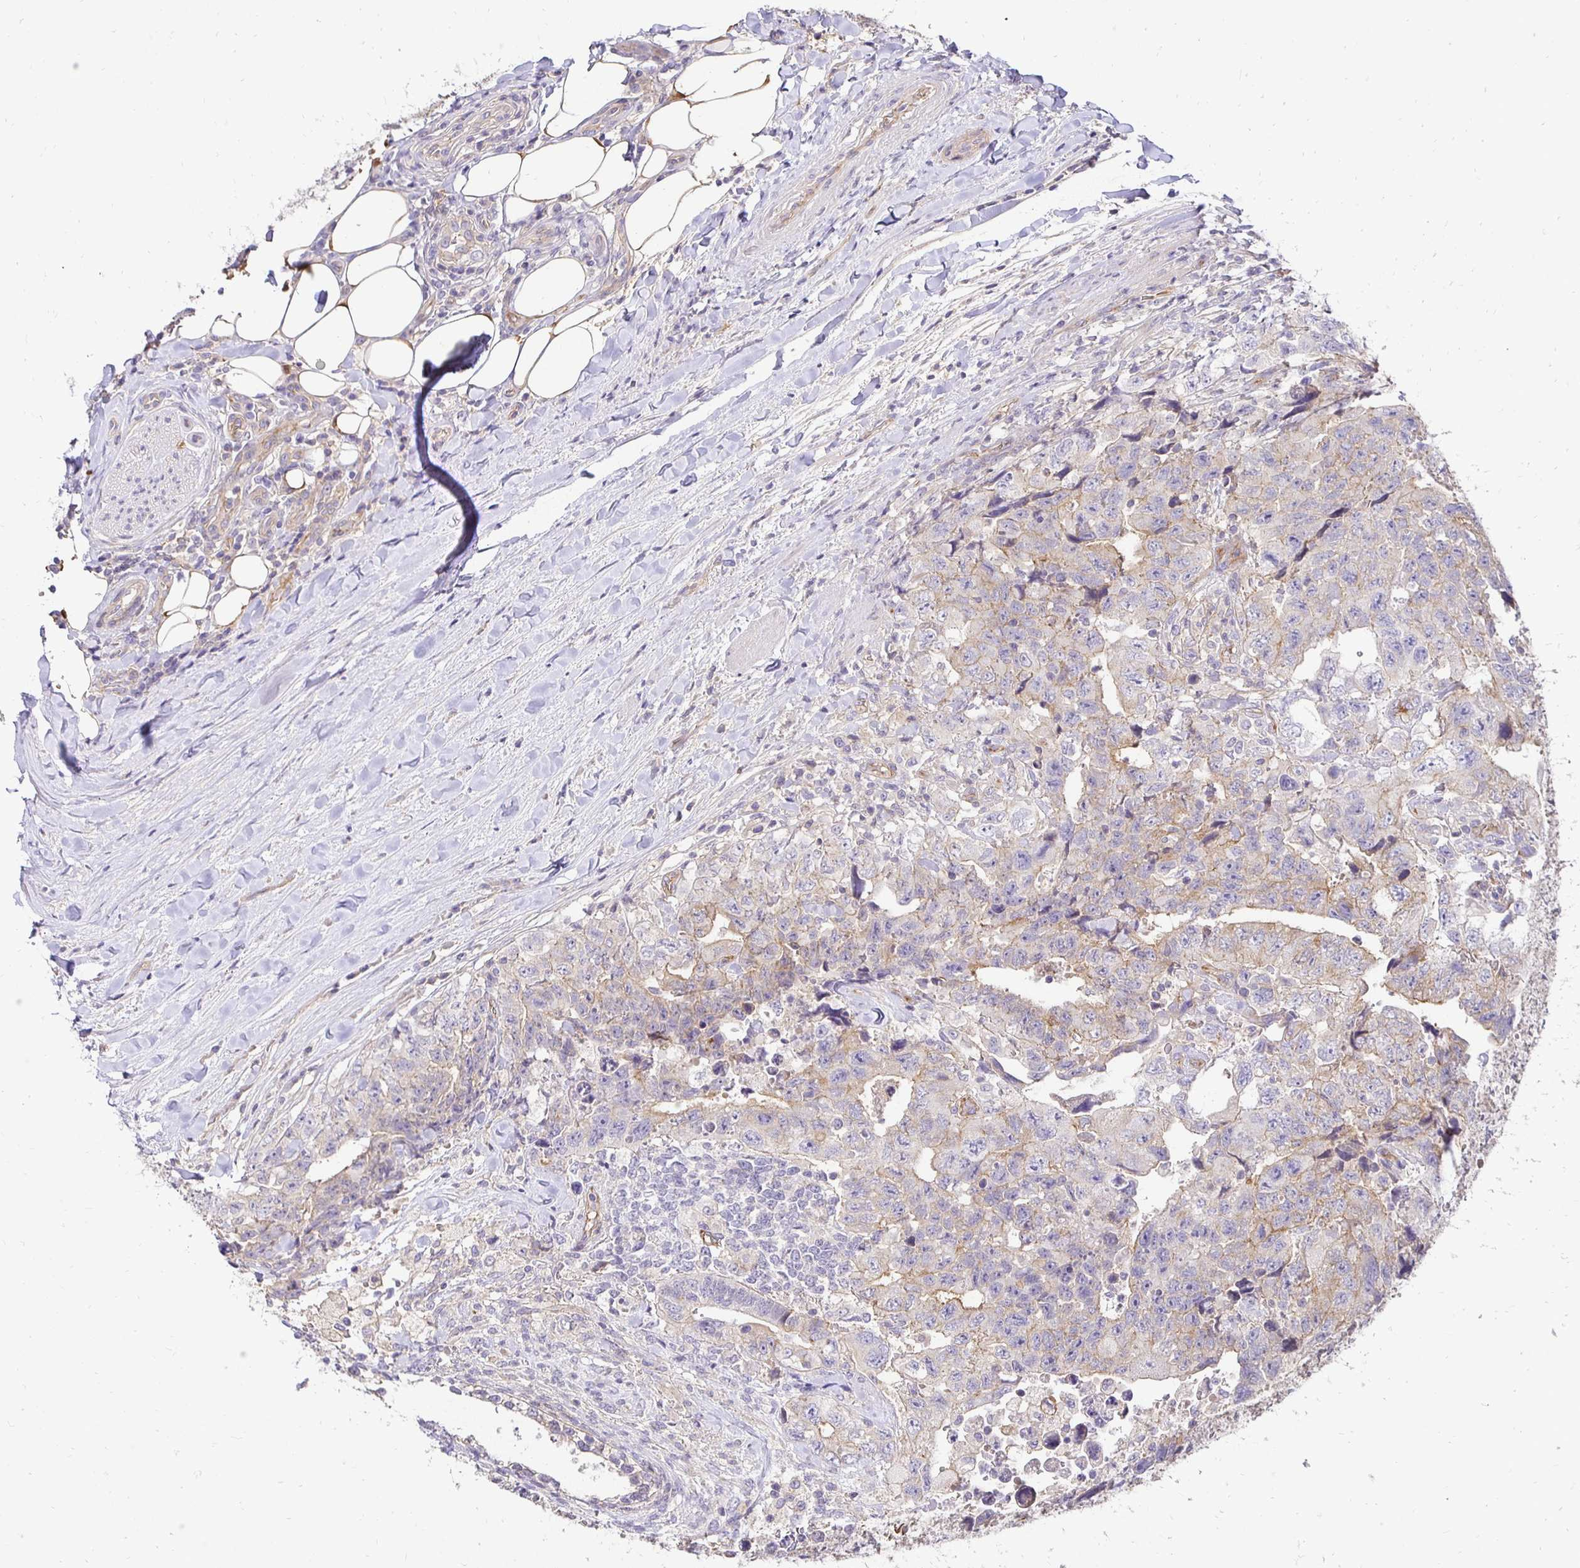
{"staining": {"intensity": "weak", "quantity": "<25%", "location": "cytoplasmic/membranous"}, "tissue": "testis cancer", "cell_type": "Tumor cells", "image_type": "cancer", "snomed": [{"axis": "morphology", "description": "Carcinoma, Embryonal, NOS"}, {"axis": "topography", "description": "Testis"}], "caption": "Testis cancer (embryonal carcinoma) was stained to show a protein in brown. There is no significant expression in tumor cells. (Immunohistochemistry, brightfield microscopy, high magnification).", "gene": "SLC9A1", "patient": {"sex": "male", "age": 24}}